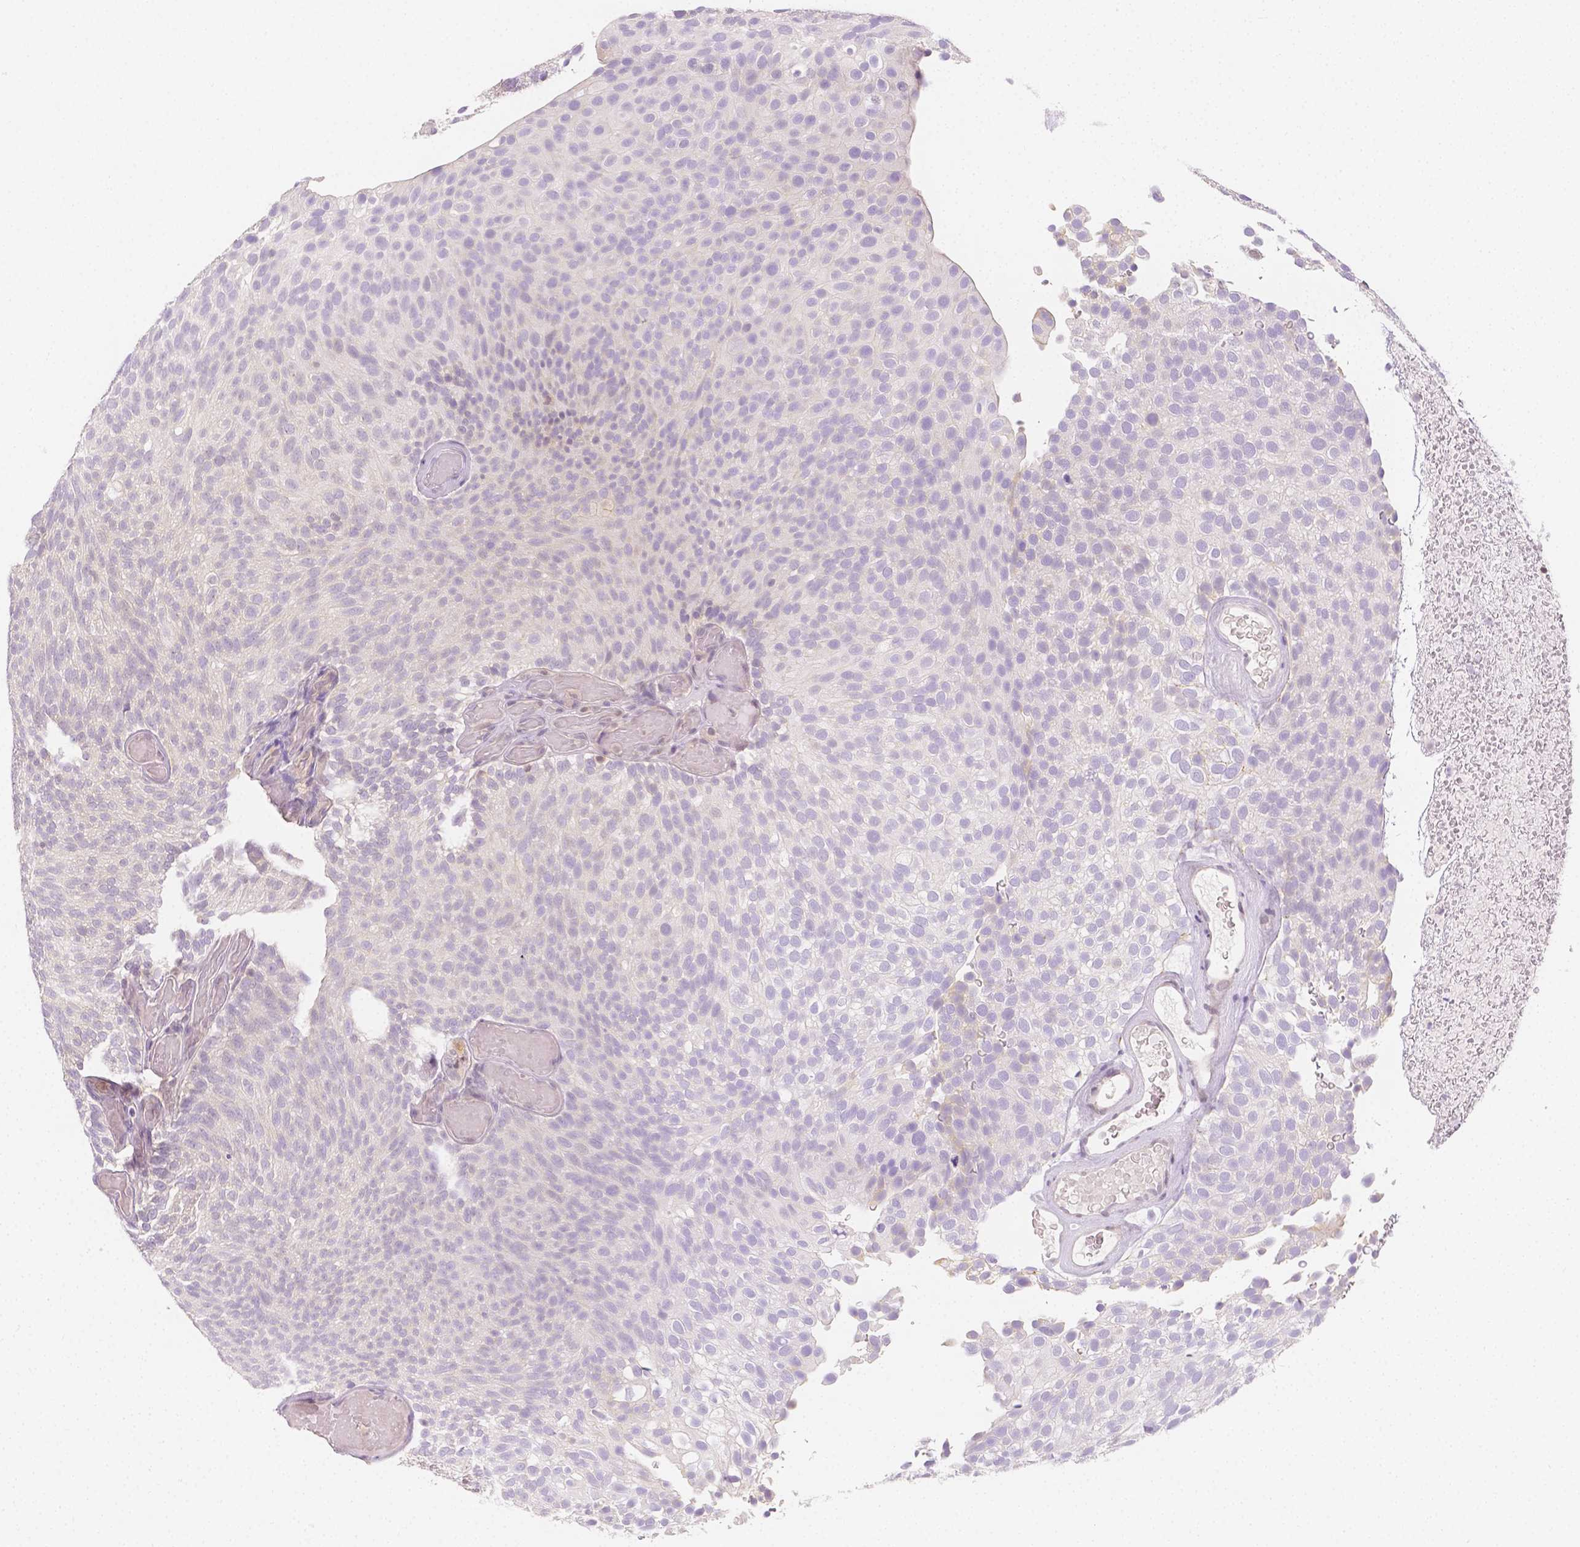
{"staining": {"intensity": "negative", "quantity": "none", "location": "none"}, "tissue": "urothelial cancer", "cell_type": "Tumor cells", "image_type": "cancer", "snomed": [{"axis": "morphology", "description": "Urothelial carcinoma, Low grade"}, {"axis": "topography", "description": "Urinary bladder"}], "caption": "This is an immunohistochemistry (IHC) image of urothelial carcinoma (low-grade). There is no expression in tumor cells.", "gene": "SGTB", "patient": {"sex": "male", "age": 78}}